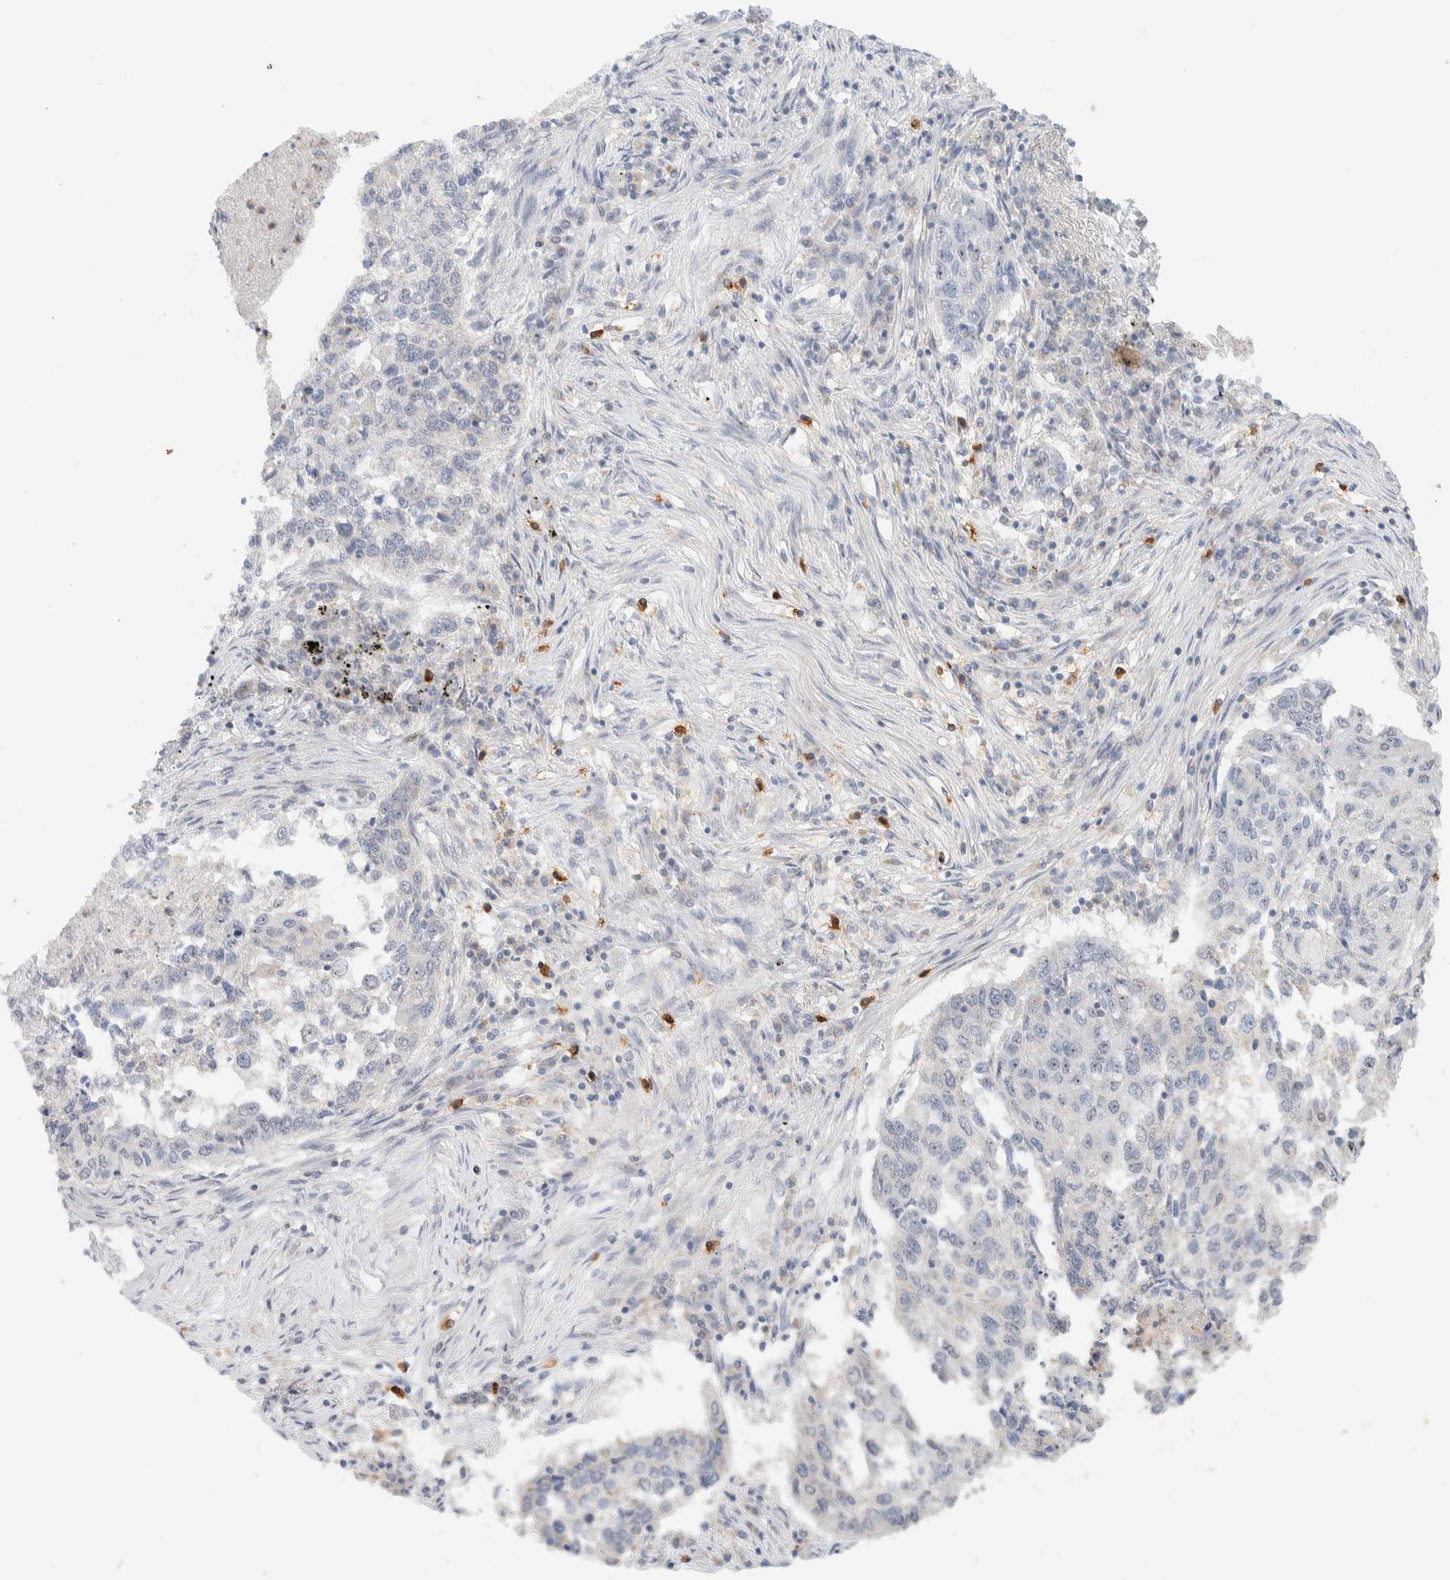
{"staining": {"intensity": "negative", "quantity": "none", "location": "none"}, "tissue": "lung cancer", "cell_type": "Tumor cells", "image_type": "cancer", "snomed": [{"axis": "morphology", "description": "Squamous cell carcinoma, NOS"}, {"axis": "topography", "description": "Lung"}], "caption": "Tumor cells are negative for brown protein staining in lung cancer.", "gene": "HDHD3", "patient": {"sex": "female", "age": 63}}